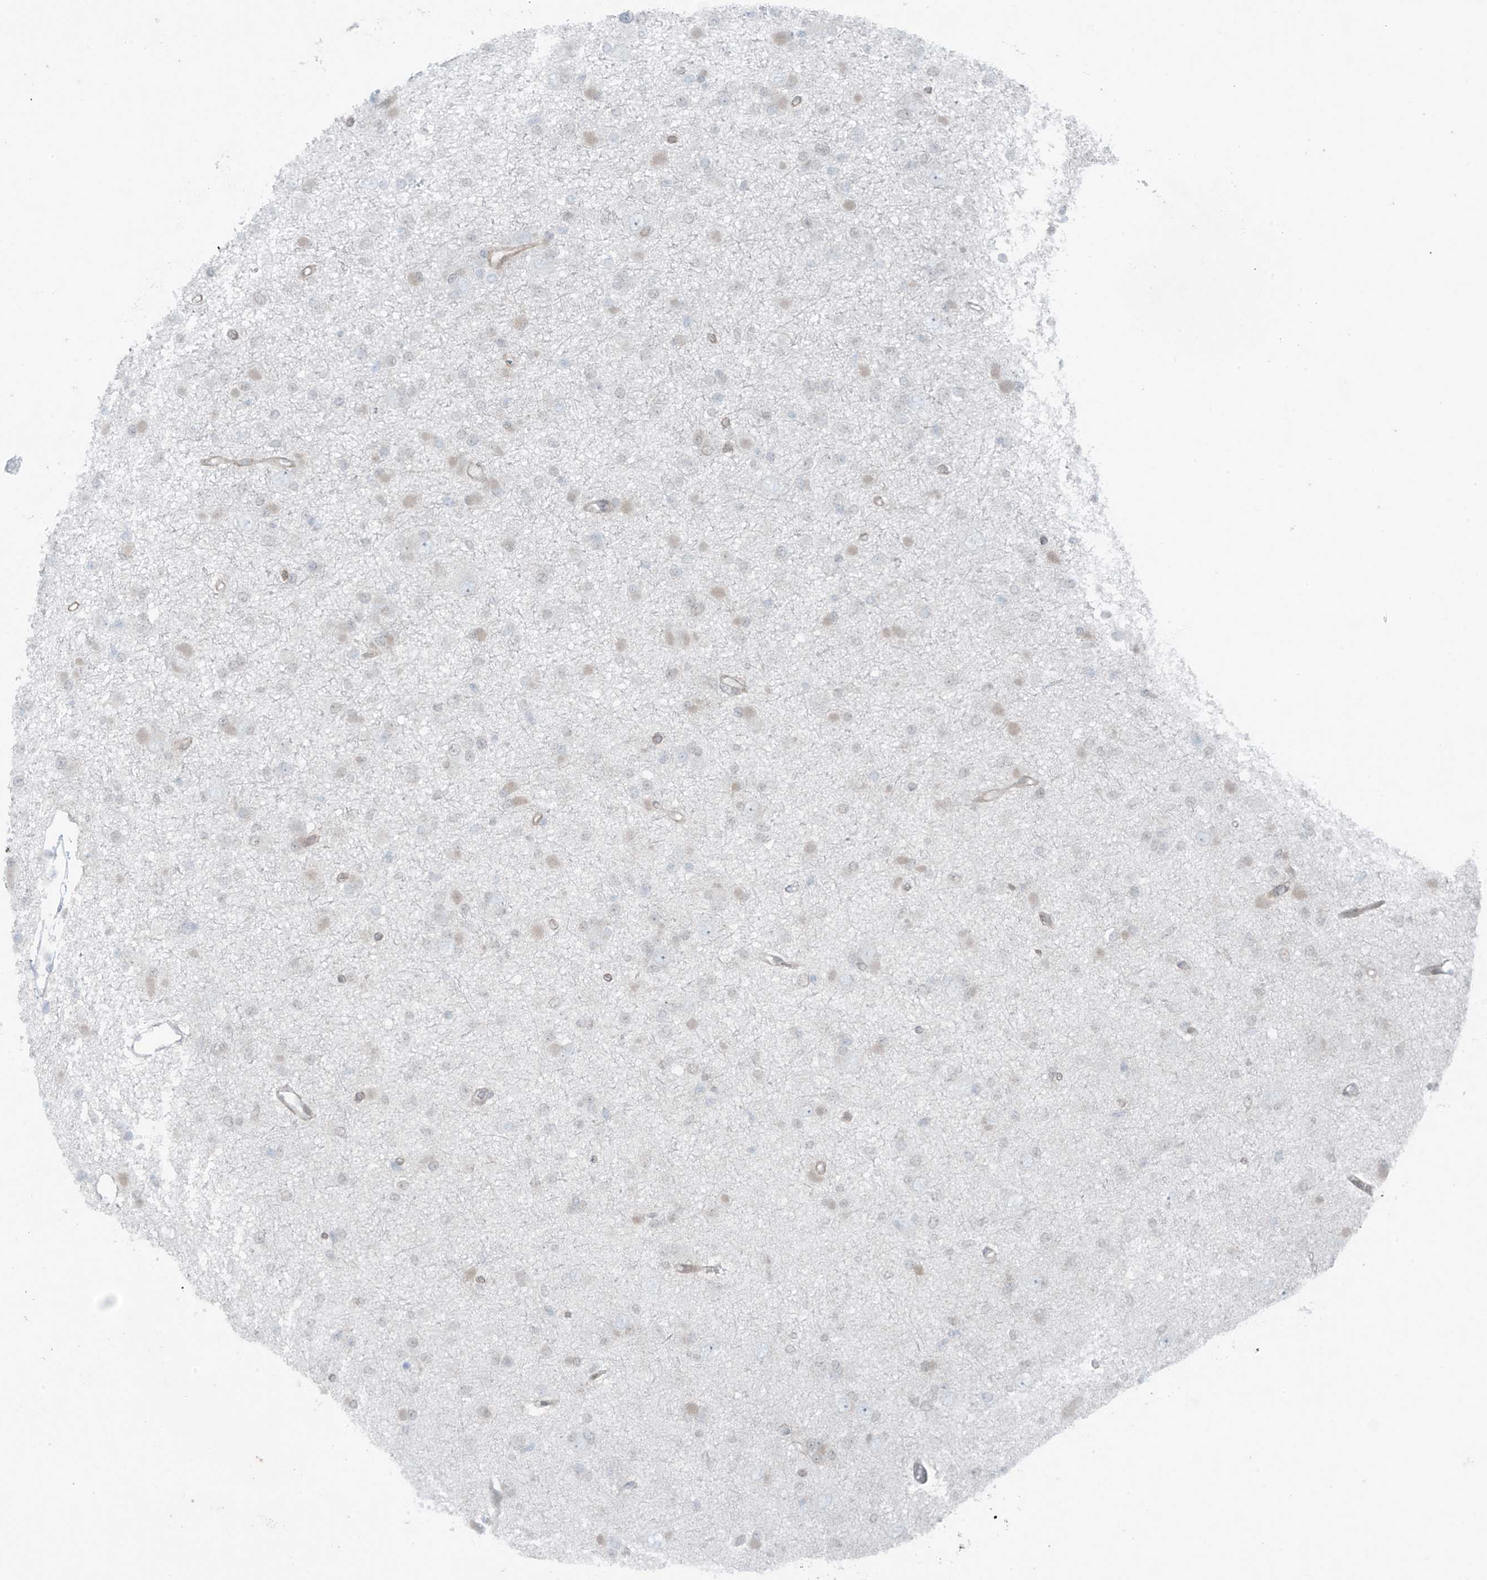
{"staining": {"intensity": "negative", "quantity": "none", "location": "none"}, "tissue": "glioma", "cell_type": "Tumor cells", "image_type": "cancer", "snomed": [{"axis": "morphology", "description": "Glioma, malignant, Low grade"}, {"axis": "topography", "description": "Brain"}], "caption": "DAB (3,3'-diaminobenzidine) immunohistochemical staining of human malignant glioma (low-grade) demonstrates no significant expression in tumor cells.", "gene": "PPAT", "patient": {"sex": "female", "age": 22}}